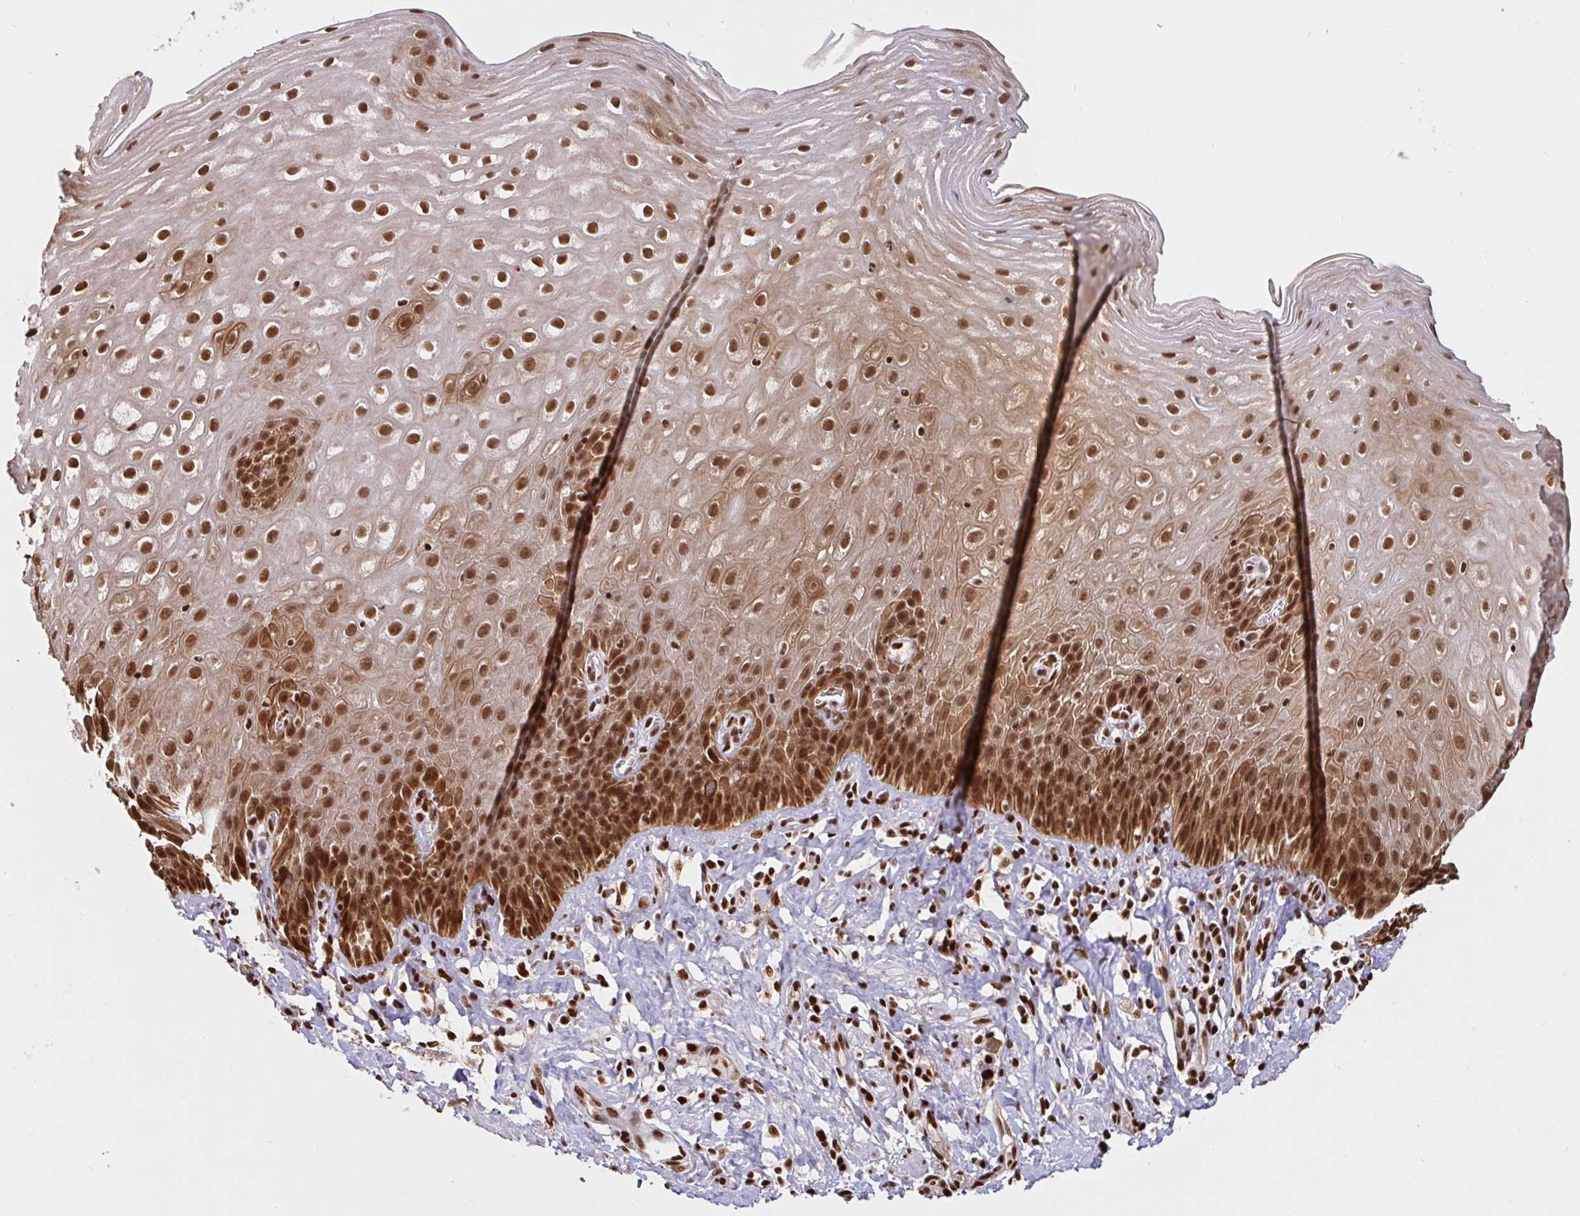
{"staining": {"intensity": "strong", "quantity": ">75%", "location": "cytoplasmic/membranous,nuclear"}, "tissue": "esophagus", "cell_type": "Squamous epithelial cells", "image_type": "normal", "snomed": [{"axis": "morphology", "description": "Normal tissue, NOS"}, {"axis": "topography", "description": "Esophagus"}], "caption": "Protein analysis of benign esophagus reveals strong cytoplasmic/membranous,nuclear positivity in approximately >75% of squamous epithelial cells. (brown staining indicates protein expression, while blue staining denotes nuclei).", "gene": "SP3", "patient": {"sex": "female", "age": 61}}